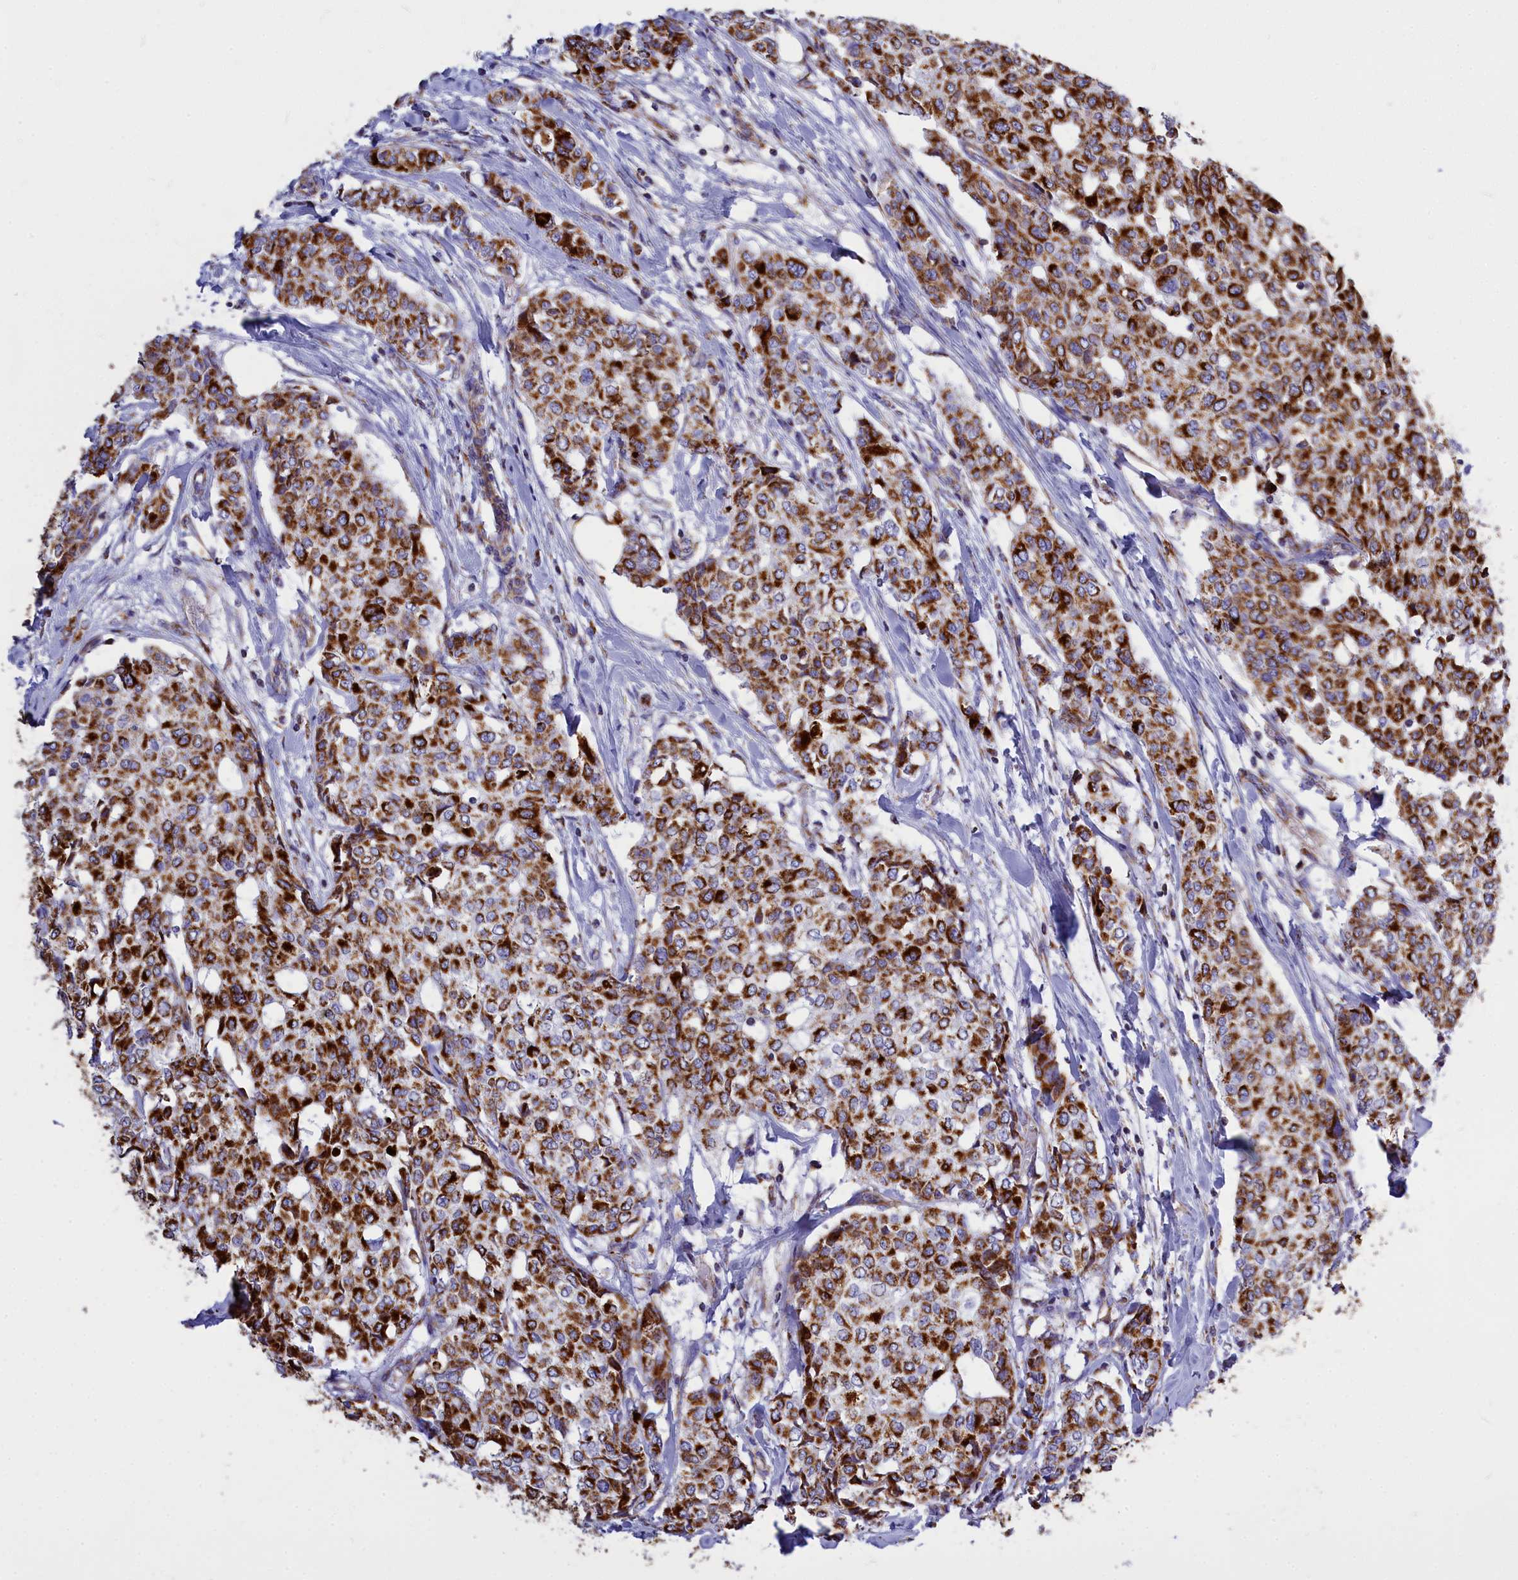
{"staining": {"intensity": "strong", "quantity": ">75%", "location": "cytoplasmic/membranous"}, "tissue": "breast cancer", "cell_type": "Tumor cells", "image_type": "cancer", "snomed": [{"axis": "morphology", "description": "Lobular carcinoma"}, {"axis": "topography", "description": "Breast"}], "caption": "Protein positivity by immunohistochemistry exhibits strong cytoplasmic/membranous expression in about >75% of tumor cells in breast lobular carcinoma.", "gene": "VDAC2", "patient": {"sex": "female", "age": 51}}